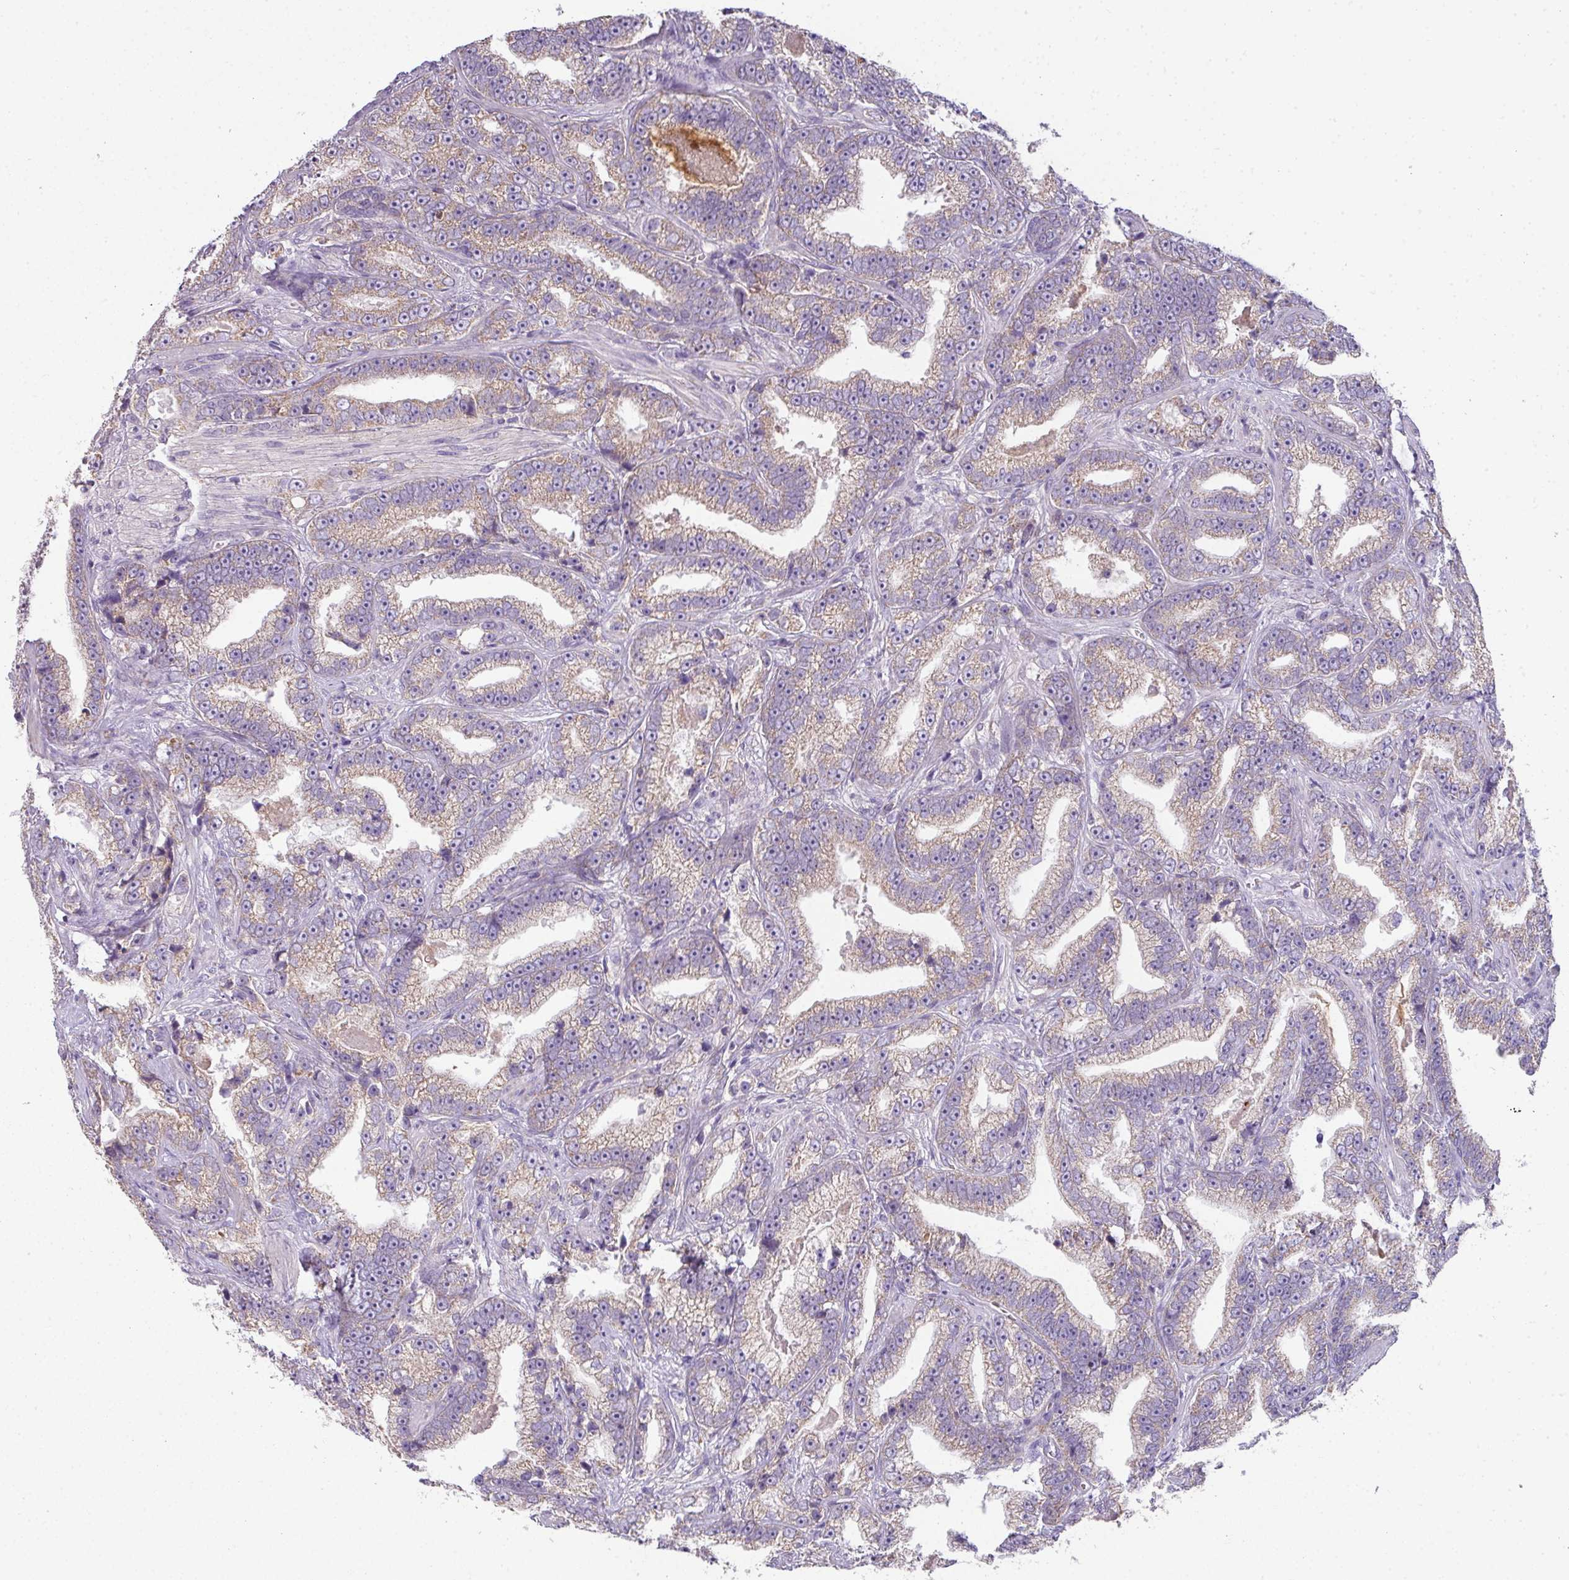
{"staining": {"intensity": "weak", "quantity": "25%-75%", "location": "cytoplasmic/membranous"}, "tissue": "prostate cancer", "cell_type": "Tumor cells", "image_type": "cancer", "snomed": [{"axis": "morphology", "description": "Adenocarcinoma, High grade"}, {"axis": "topography", "description": "Prostate and seminal vesicle, NOS"}], "caption": "A high-resolution histopathology image shows IHC staining of prostate high-grade adenocarcinoma, which exhibits weak cytoplasmic/membranous expression in approximately 25%-75% of tumor cells.", "gene": "PALS2", "patient": {"sex": "male", "age": 67}}